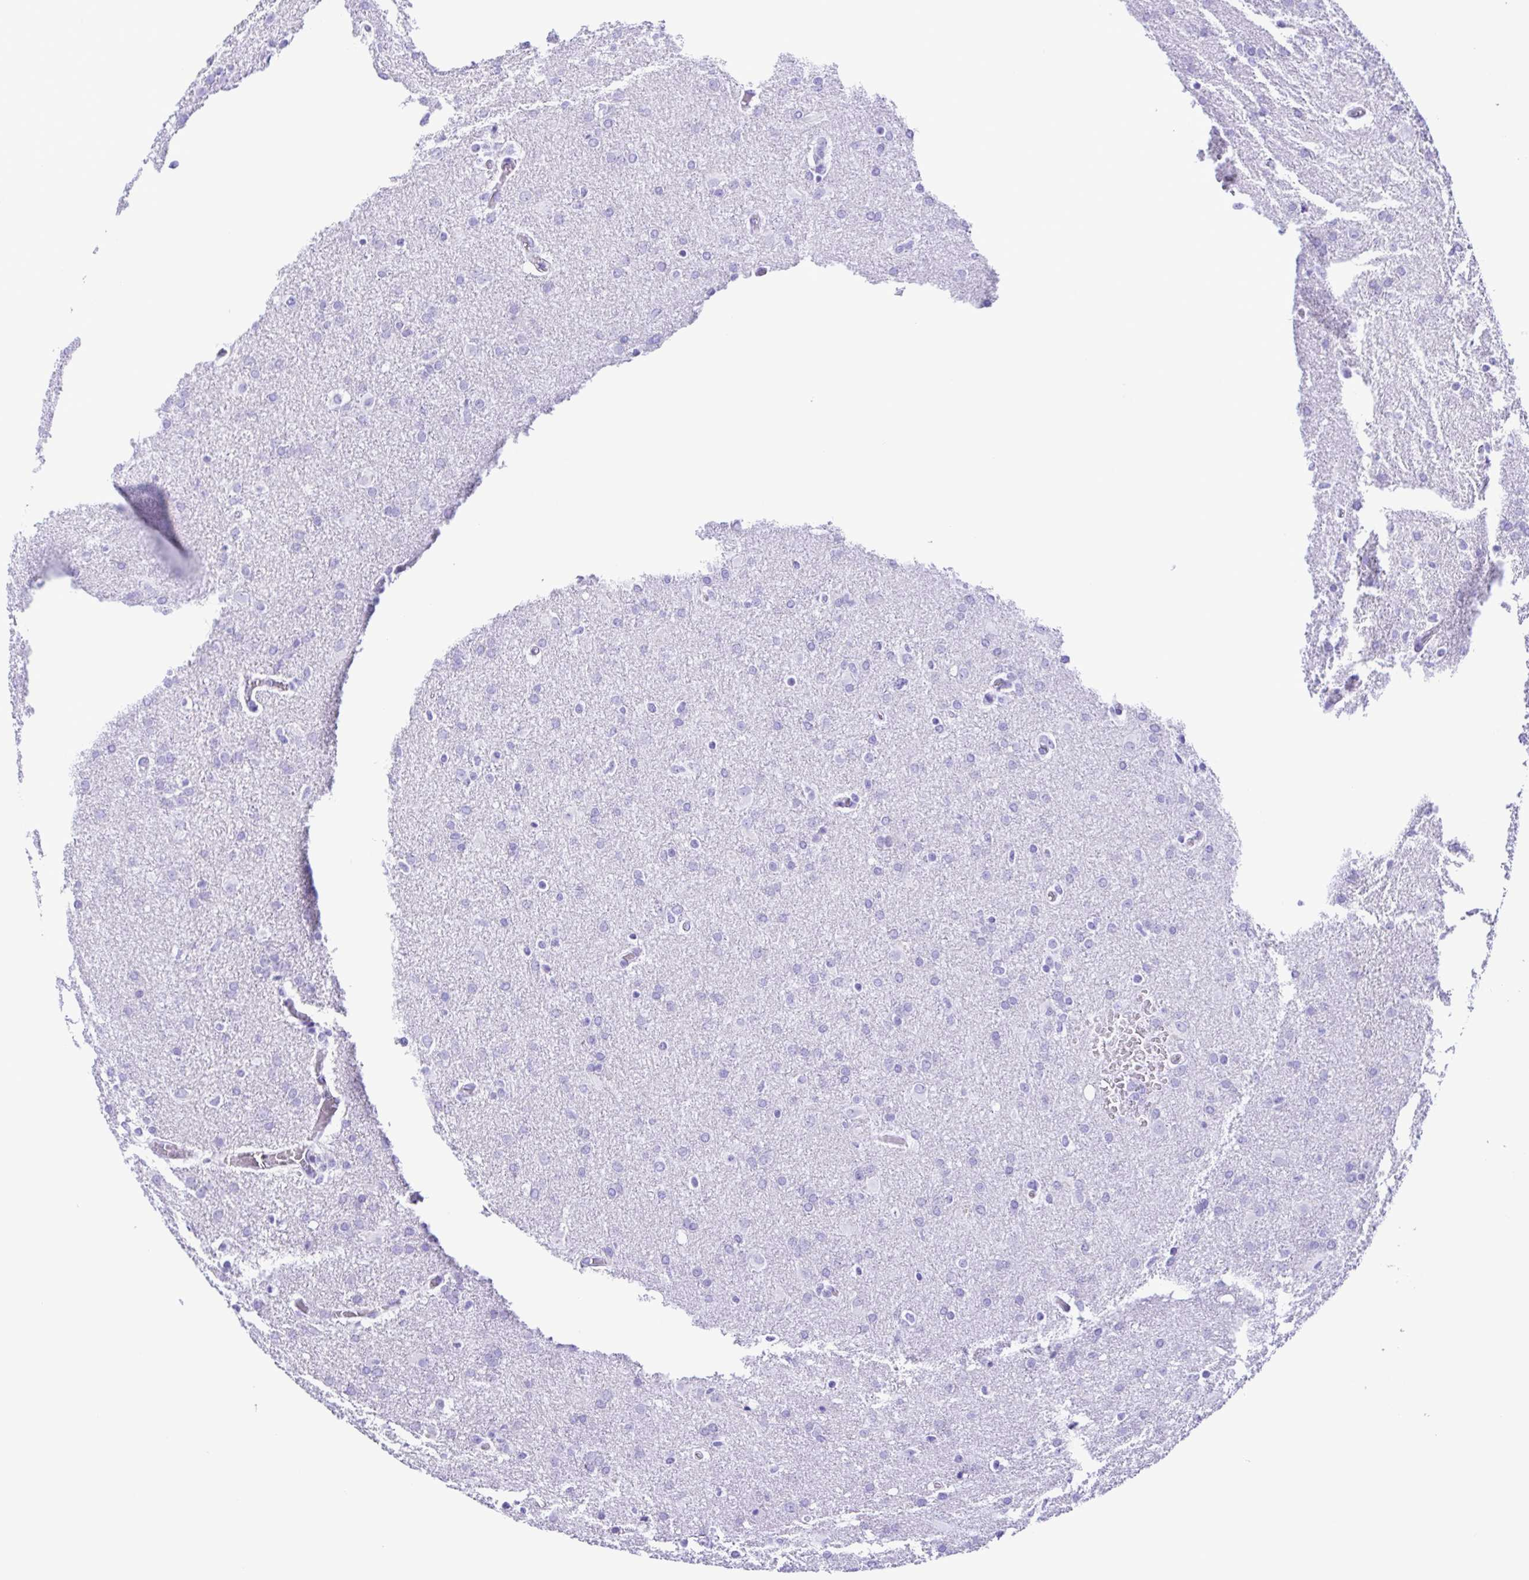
{"staining": {"intensity": "negative", "quantity": "none", "location": "none"}, "tissue": "glioma", "cell_type": "Tumor cells", "image_type": "cancer", "snomed": [{"axis": "morphology", "description": "Glioma, malignant, High grade"}, {"axis": "topography", "description": "Brain"}], "caption": "A high-resolution micrograph shows immunohistochemistry staining of glioma, which shows no significant positivity in tumor cells.", "gene": "ERP27", "patient": {"sex": "male", "age": 68}}